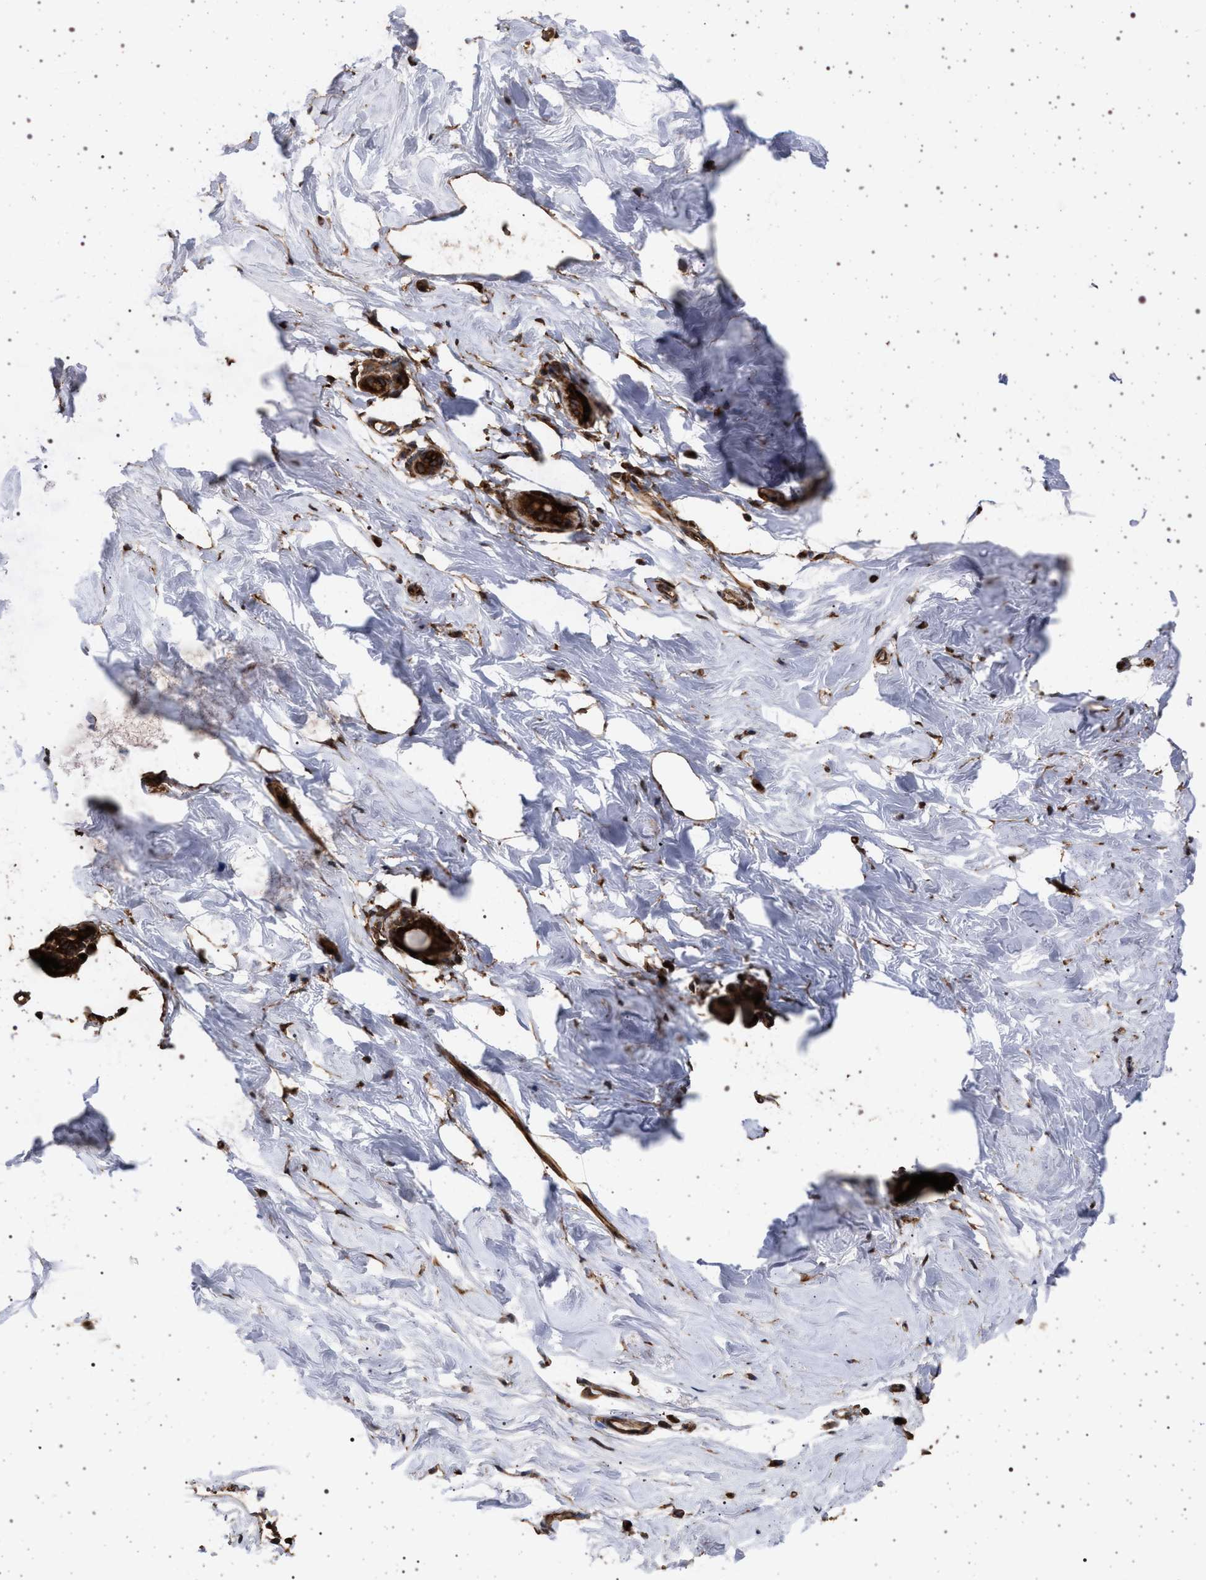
{"staining": {"intensity": "moderate", "quantity": "<25%", "location": "cytoplasmic/membranous"}, "tissue": "breast", "cell_type": "Adipocytes", "image_type": "normal", "snomed": [{"axis": "morphology", "description": "Normal tissue, NOS"}, {"axis": "topography", "description": "Breast"}], "caption": "Immunohistochemical staining of benign human breast demonstrates low levels of moderate cytoplasmic/membranous positivity in about <25% of adipocytes.", "gene": "IFT20", "patient": {"sex": "female", "age": 62}}